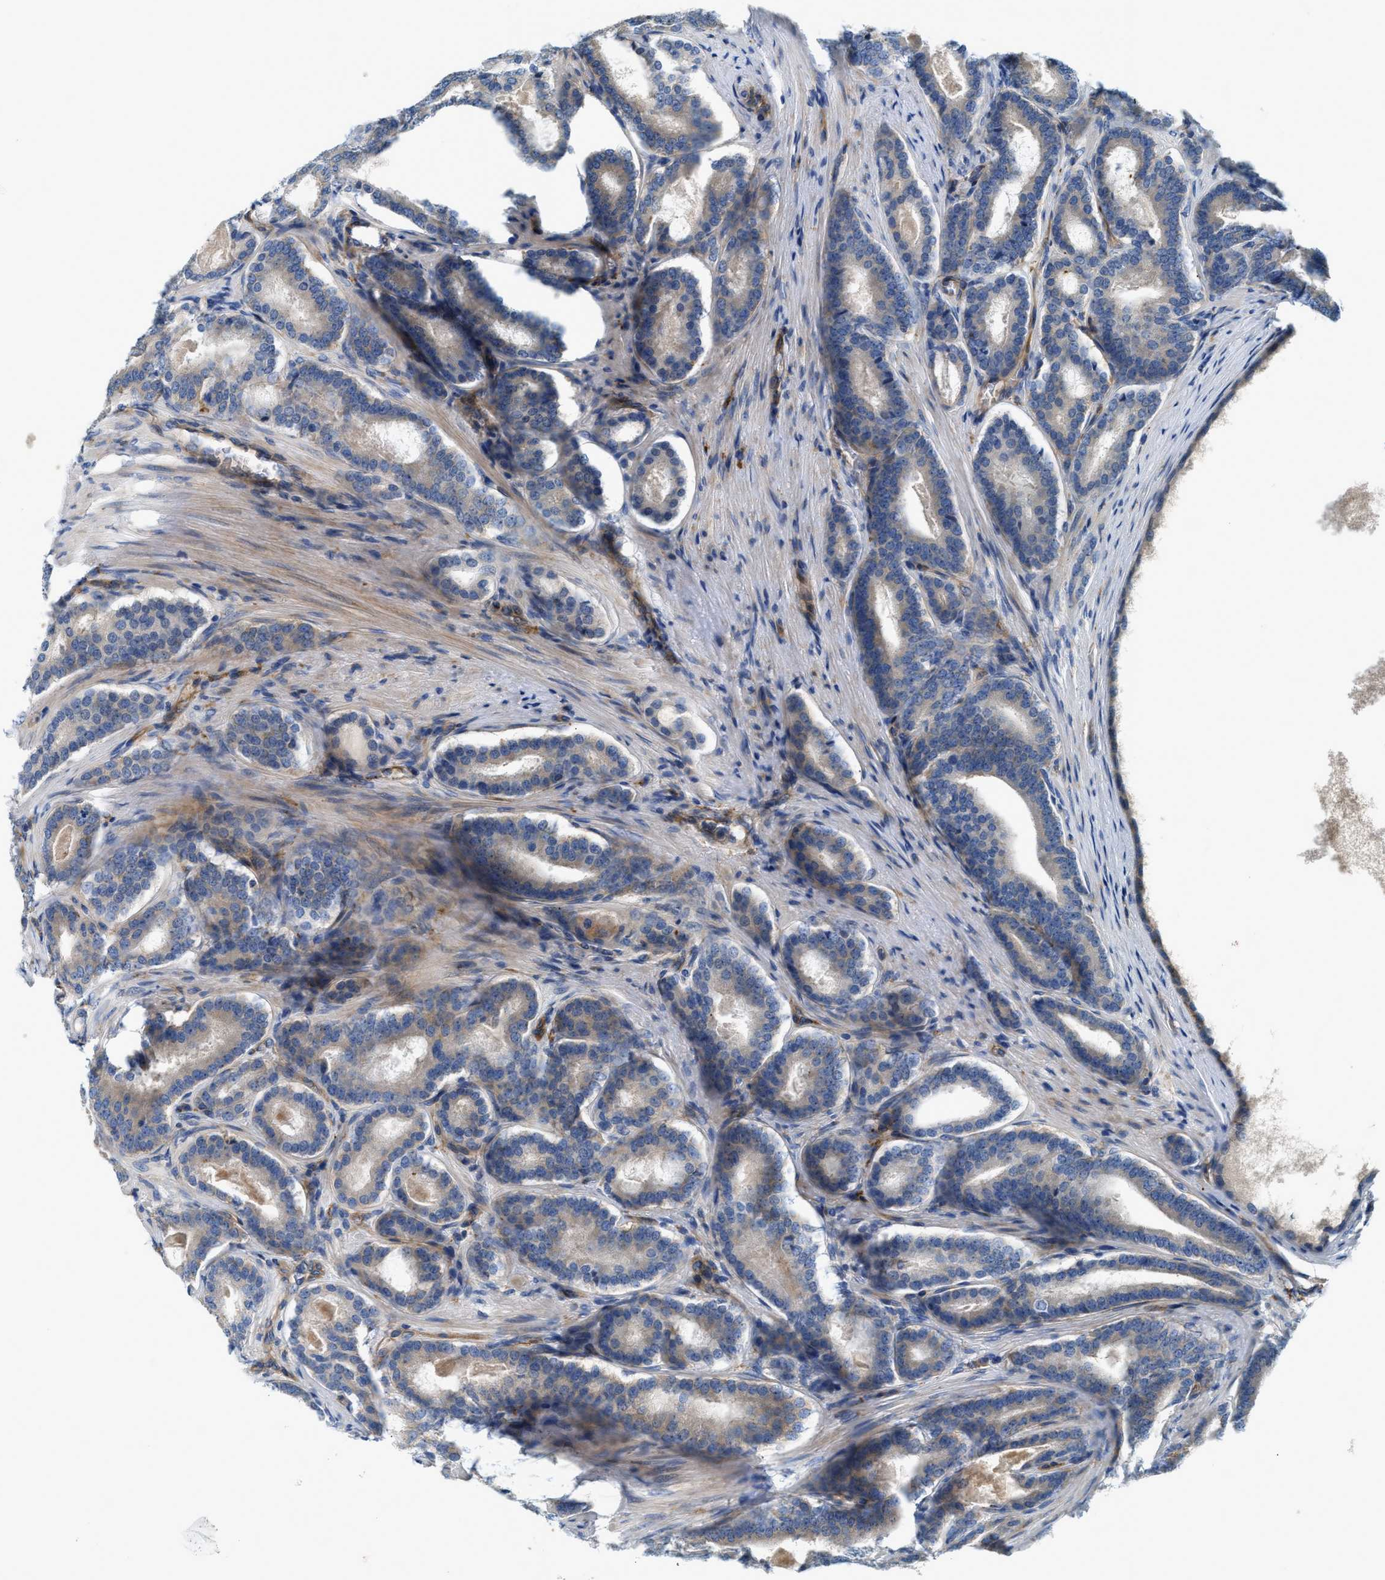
{"staining": {"intensity": "negative", "quantity": "none", "location": "none"}, "tissue": "prostate cancer", "cell_type": "Tumor cells", "image_type": "cancer", "snomed": [{"axis": "morphology", "description": "Adenocarcinoma, High grade"}, {"axis": "topography", "description": "Prostate"}], "caption": "Immunohistochemistry image of neoplastic tissue: human high-grade adenocarcinoma (prostate) stained with DAB (3,3'-diaminobenzidine) displays no significant protein staining in tumor cells. The staining was performed using DAB (3,3'-diaminobenzidine) to visualize the protein expression in brown, while the nuclei were stained in blue with hematoxylin (Magnification: 20x).", "gene": "NSUN7", "patient": {"sex": "male", "age": 60}}